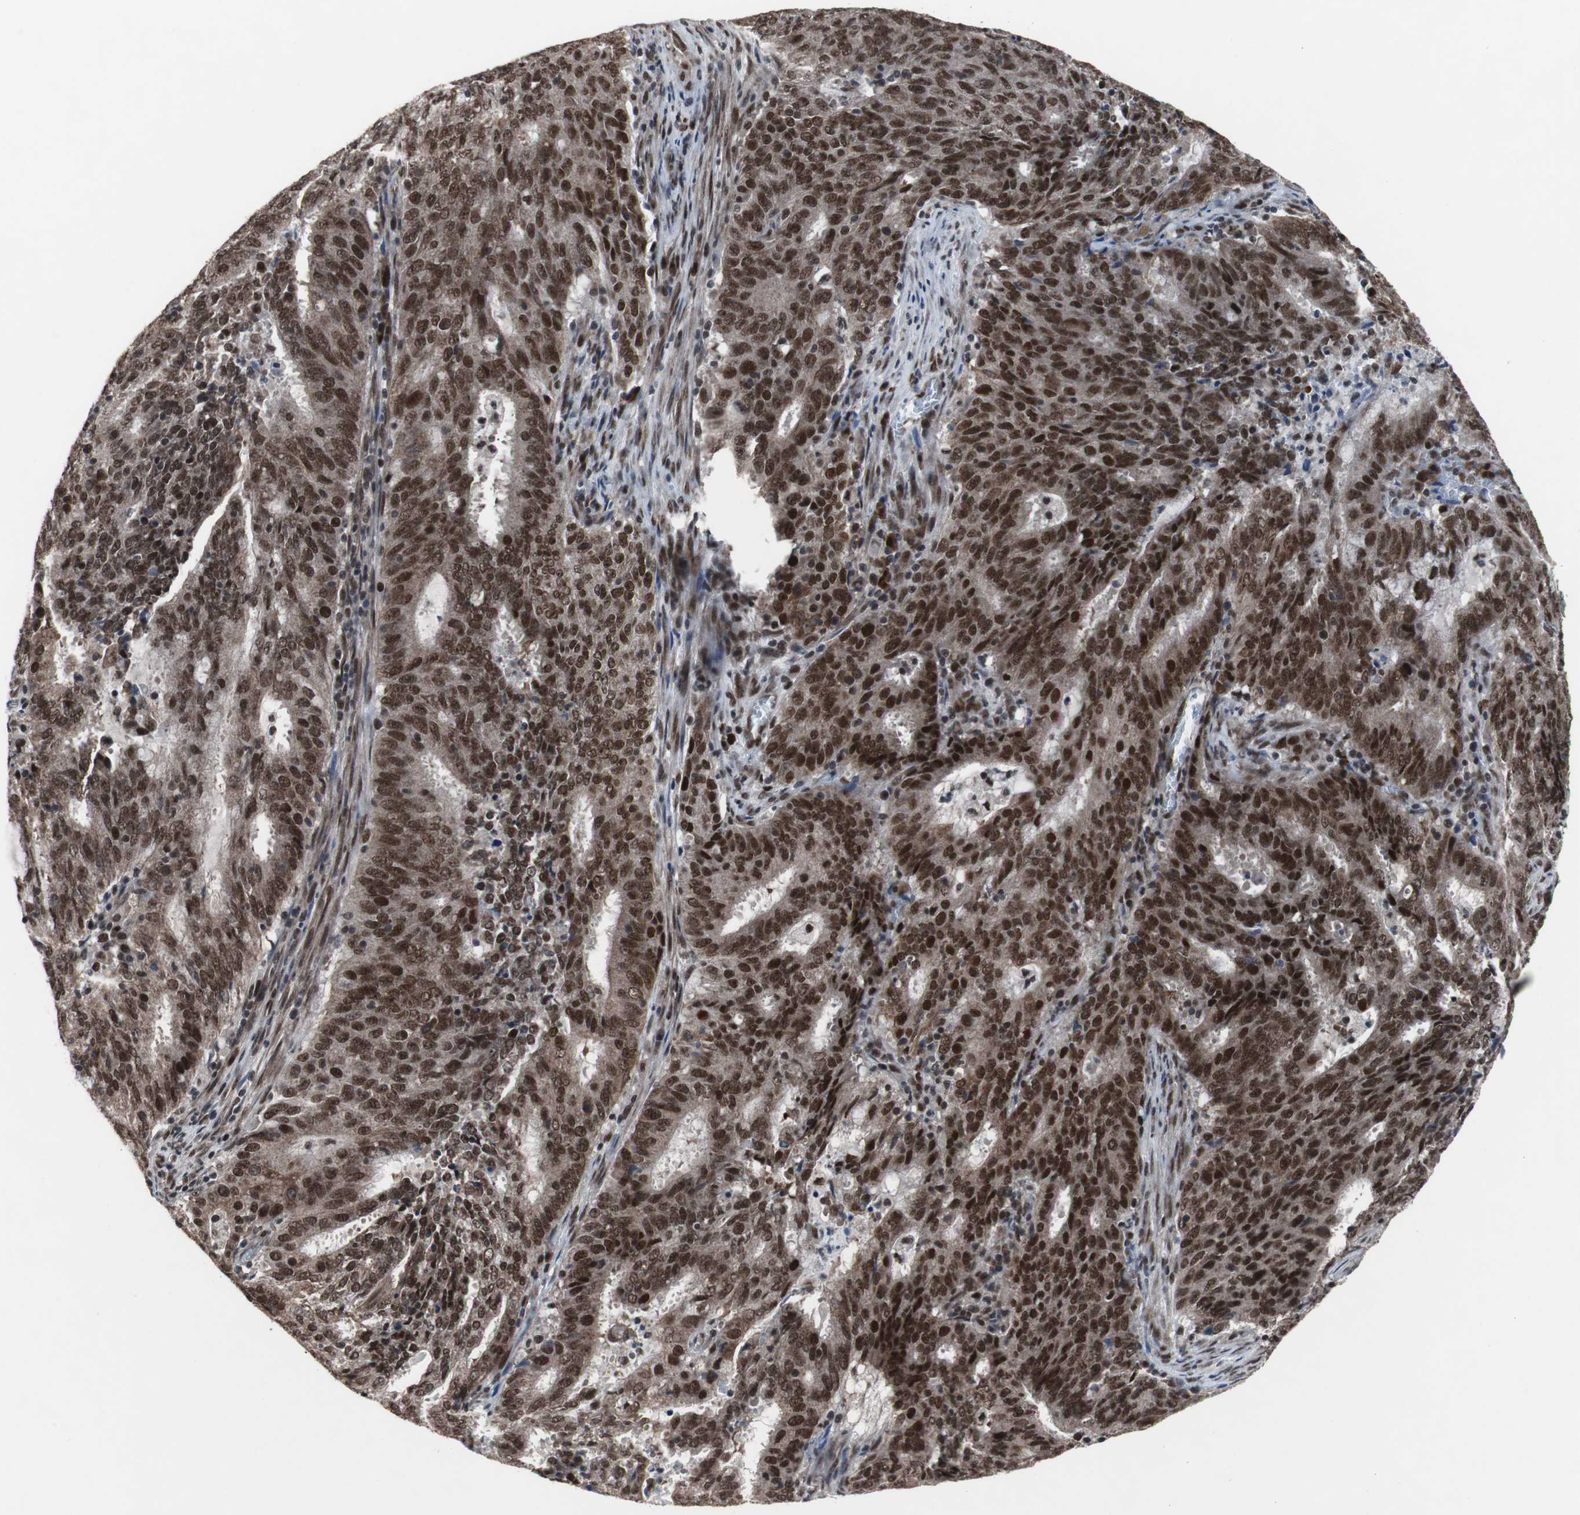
{"staining": {"intensity": "strong", "quantity": ">75%", "location": "cytoplasmic/membranous,nuclear"}, "tissue": "cervical cancer", "cell_type": "Tumor cells", "image_type": "cancer", "snomed": [{"axis": "morphology", "description": "Adenocarcinoma, NOS"}, {"axis": "topography", "description": "Cervix"}], "caption": "Tumor cells demonstrate strong cytoplasmic/membranous and nuclear positivity in approximately >75% of cells in cervical cancer (adenocarcinoma).", "gene": "GTF2F2", "patient": {"sex": "female", "age": 44}}